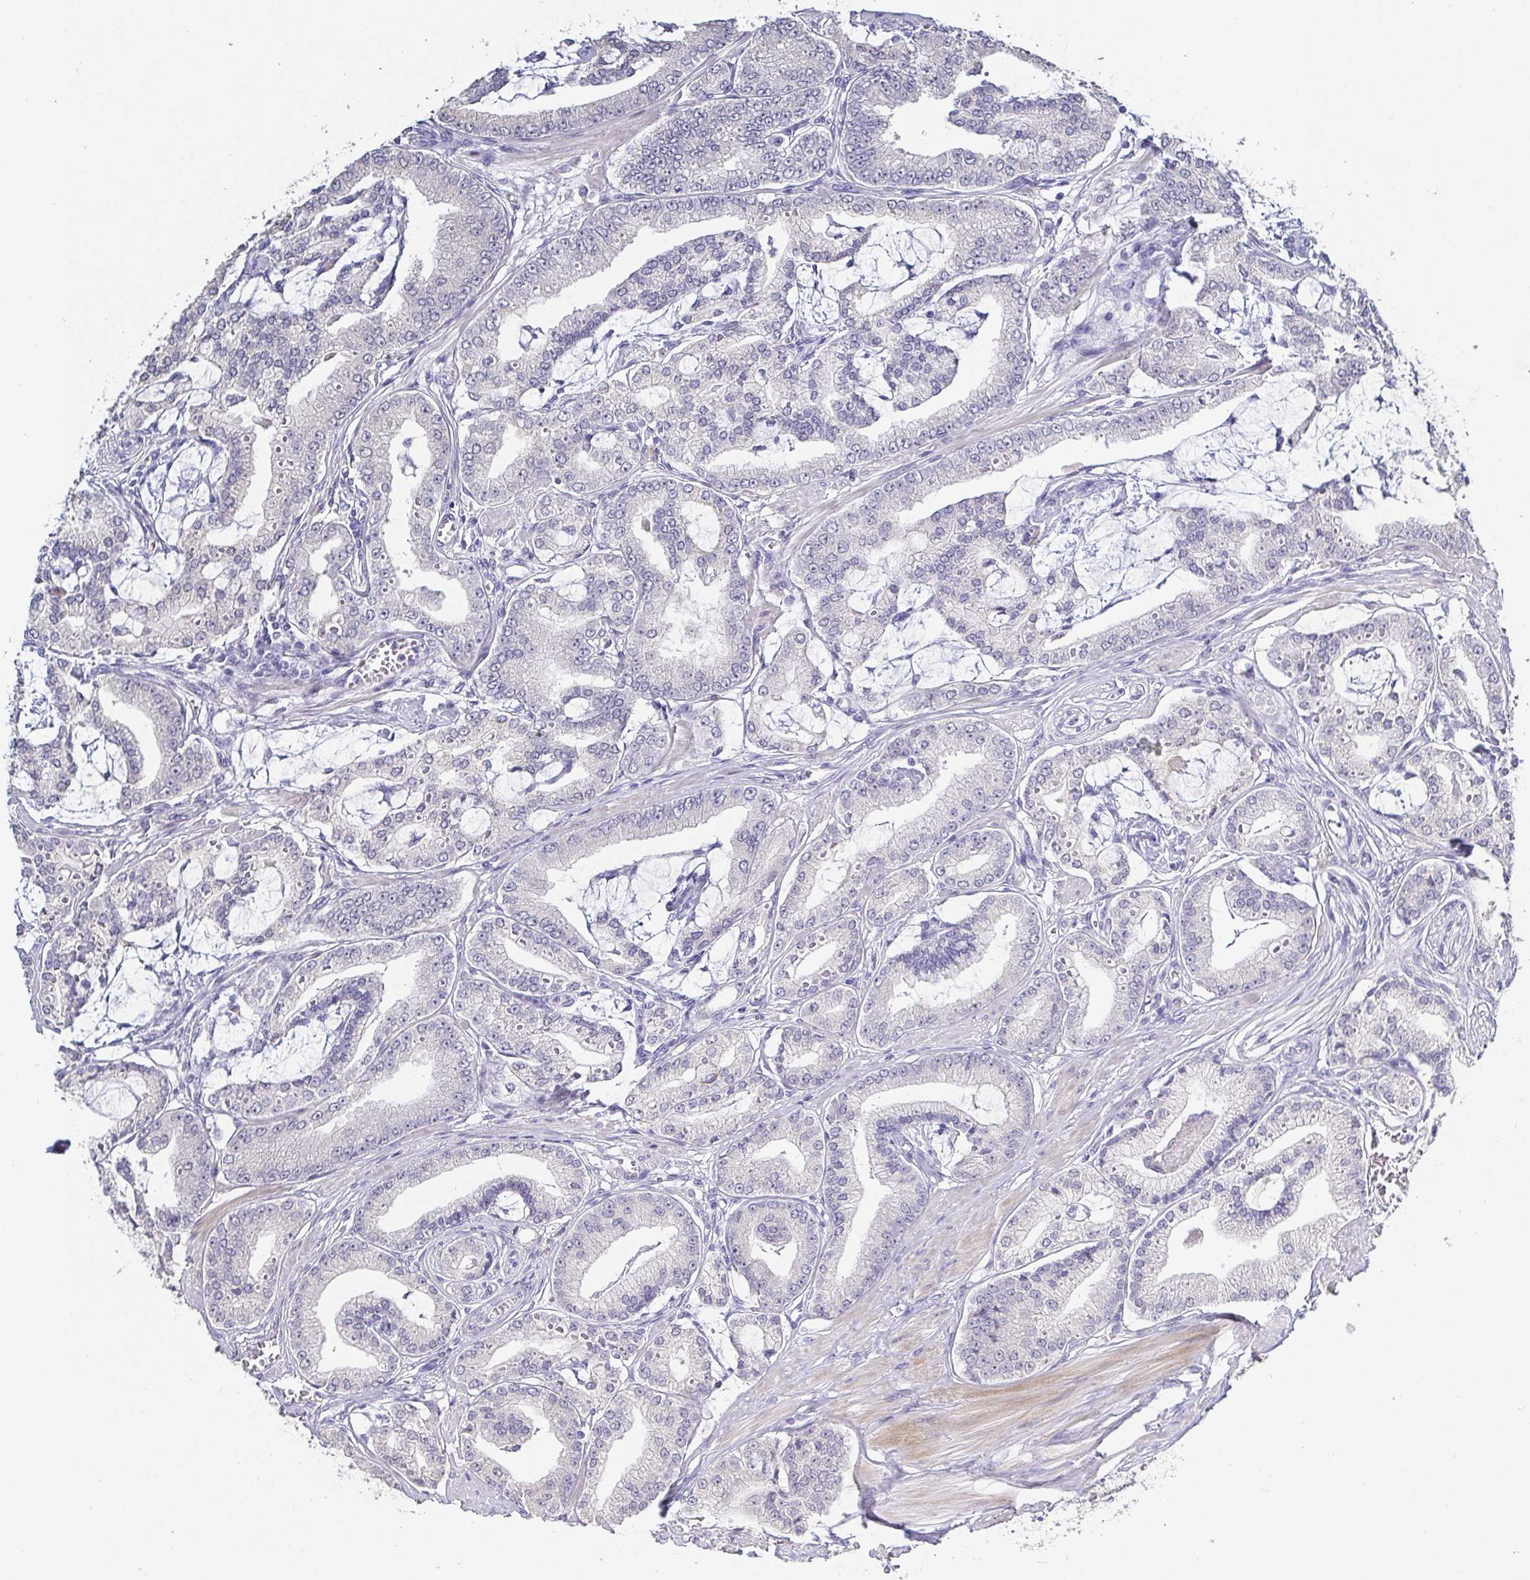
{"staining": {"intensity": "negative", "quantity": "none", "location": "none"}, "tissue": "prostate cancer", "cell_type": "Tumor cells", "image_type": "cancer", "snomed": [{"axis": "morphology", "description": "Adenocarcinoma, High grade"}, {"axis": "topography", "description": "Prostate"}], "caption": "Immunohistochemical staining of human prostate cancer displays no significant staining in tumor cells.", "gene": "RNASE7", "patient": {"sex": "male", "age": 71}}